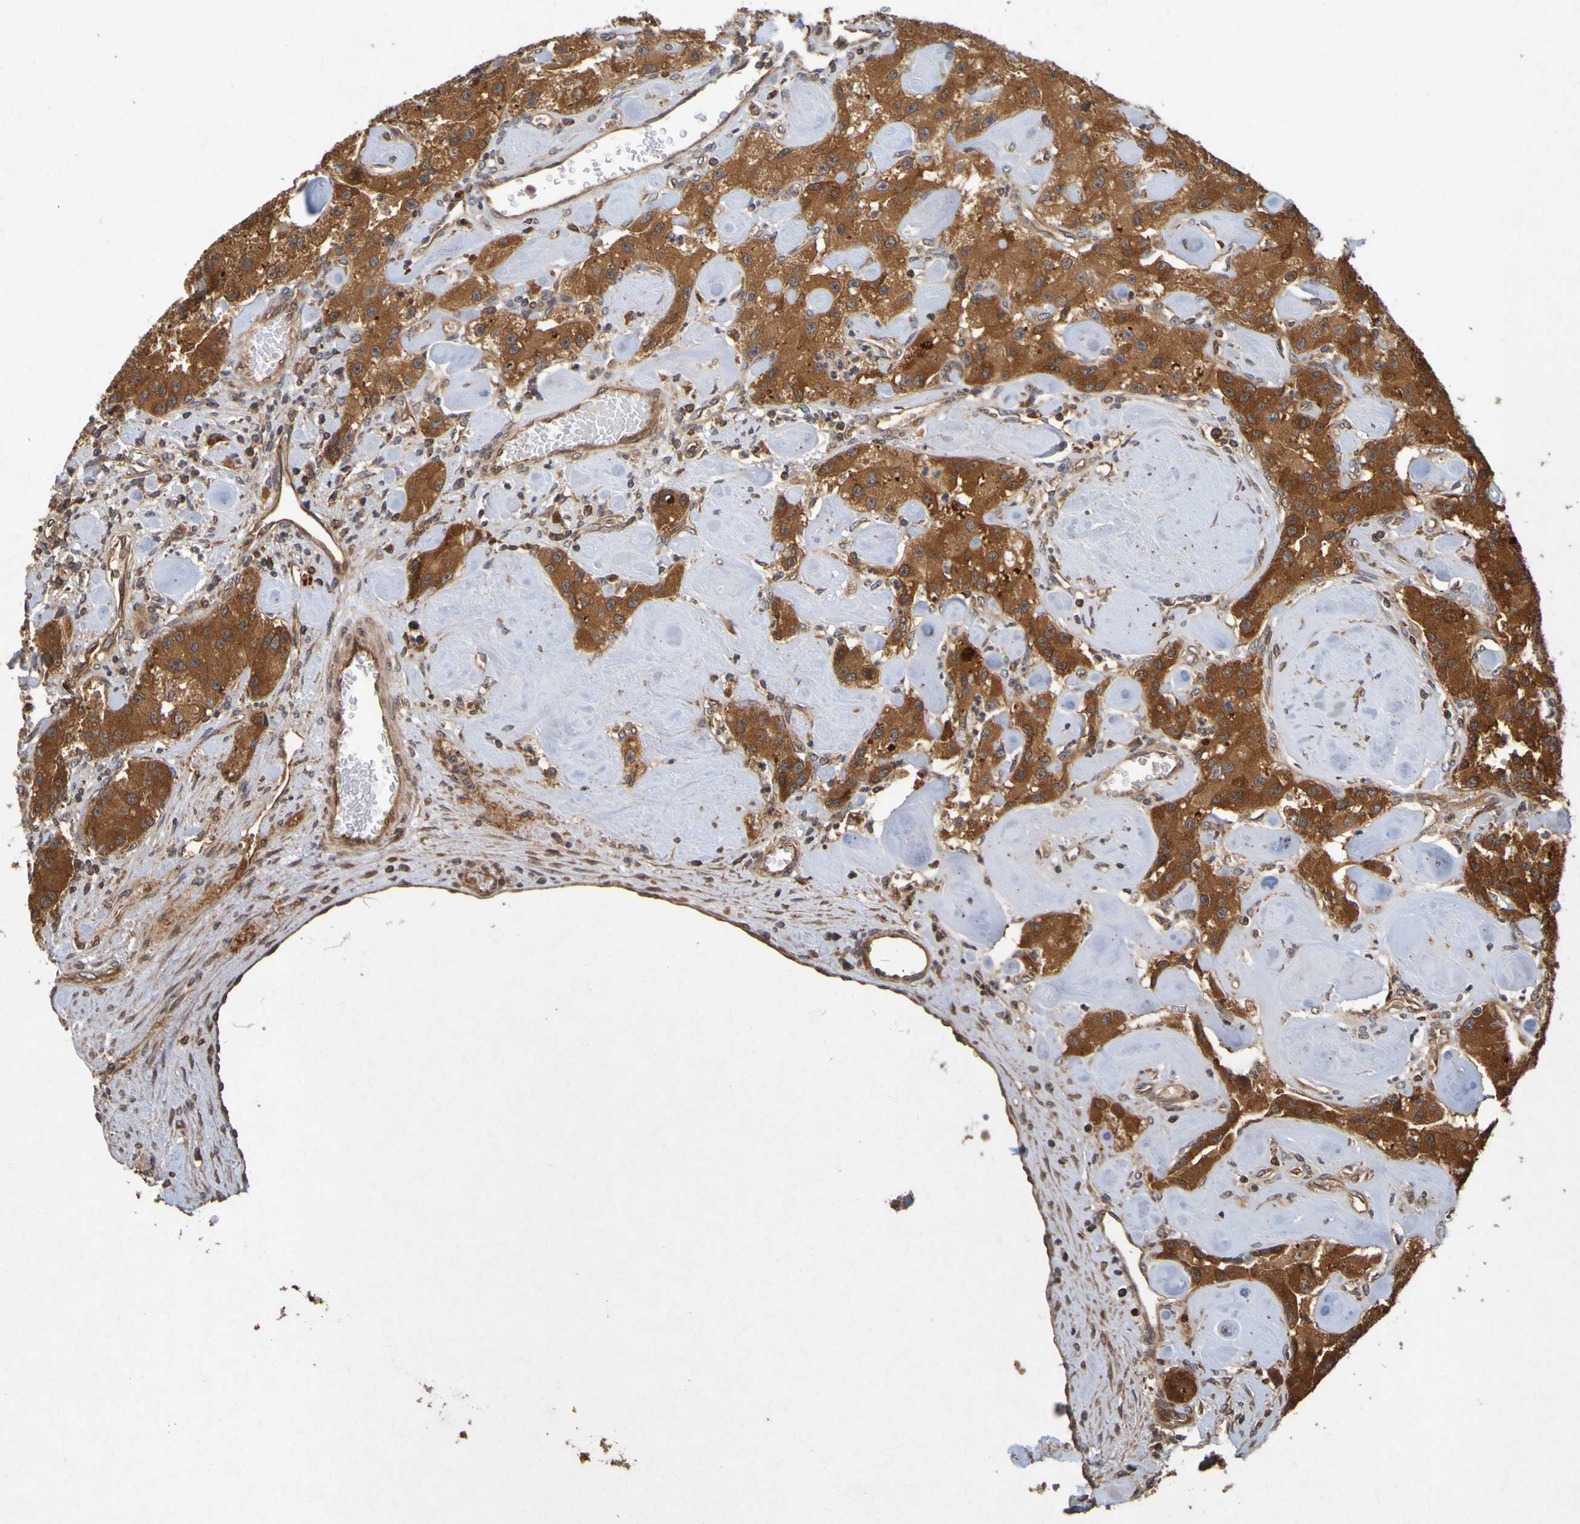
{"staining": {"intensity": "strong", "quantity": ">75%", "location": "cytoplasmic/membranous"}, "tissue": "carcinoid", "cell_type": "Tumor cells", "image_type": "cancer", "snomed": [{"axis": "morphology", "description": "Carcinoid, malignant, NOS"}, {"axis": "topography", "description": "Pancreas"}], "caption": "A high-resolution micrograph shows immunohistochemistry staining of carcinoid (malignant), which reveals strong cytoplasmic/membranous positivity in about >75% of tumor cells. (Brightfield microscopy of DAB IHC at high magnification).", "gene": "OCRL", "patient": {"sex": "male", "age": 41}}